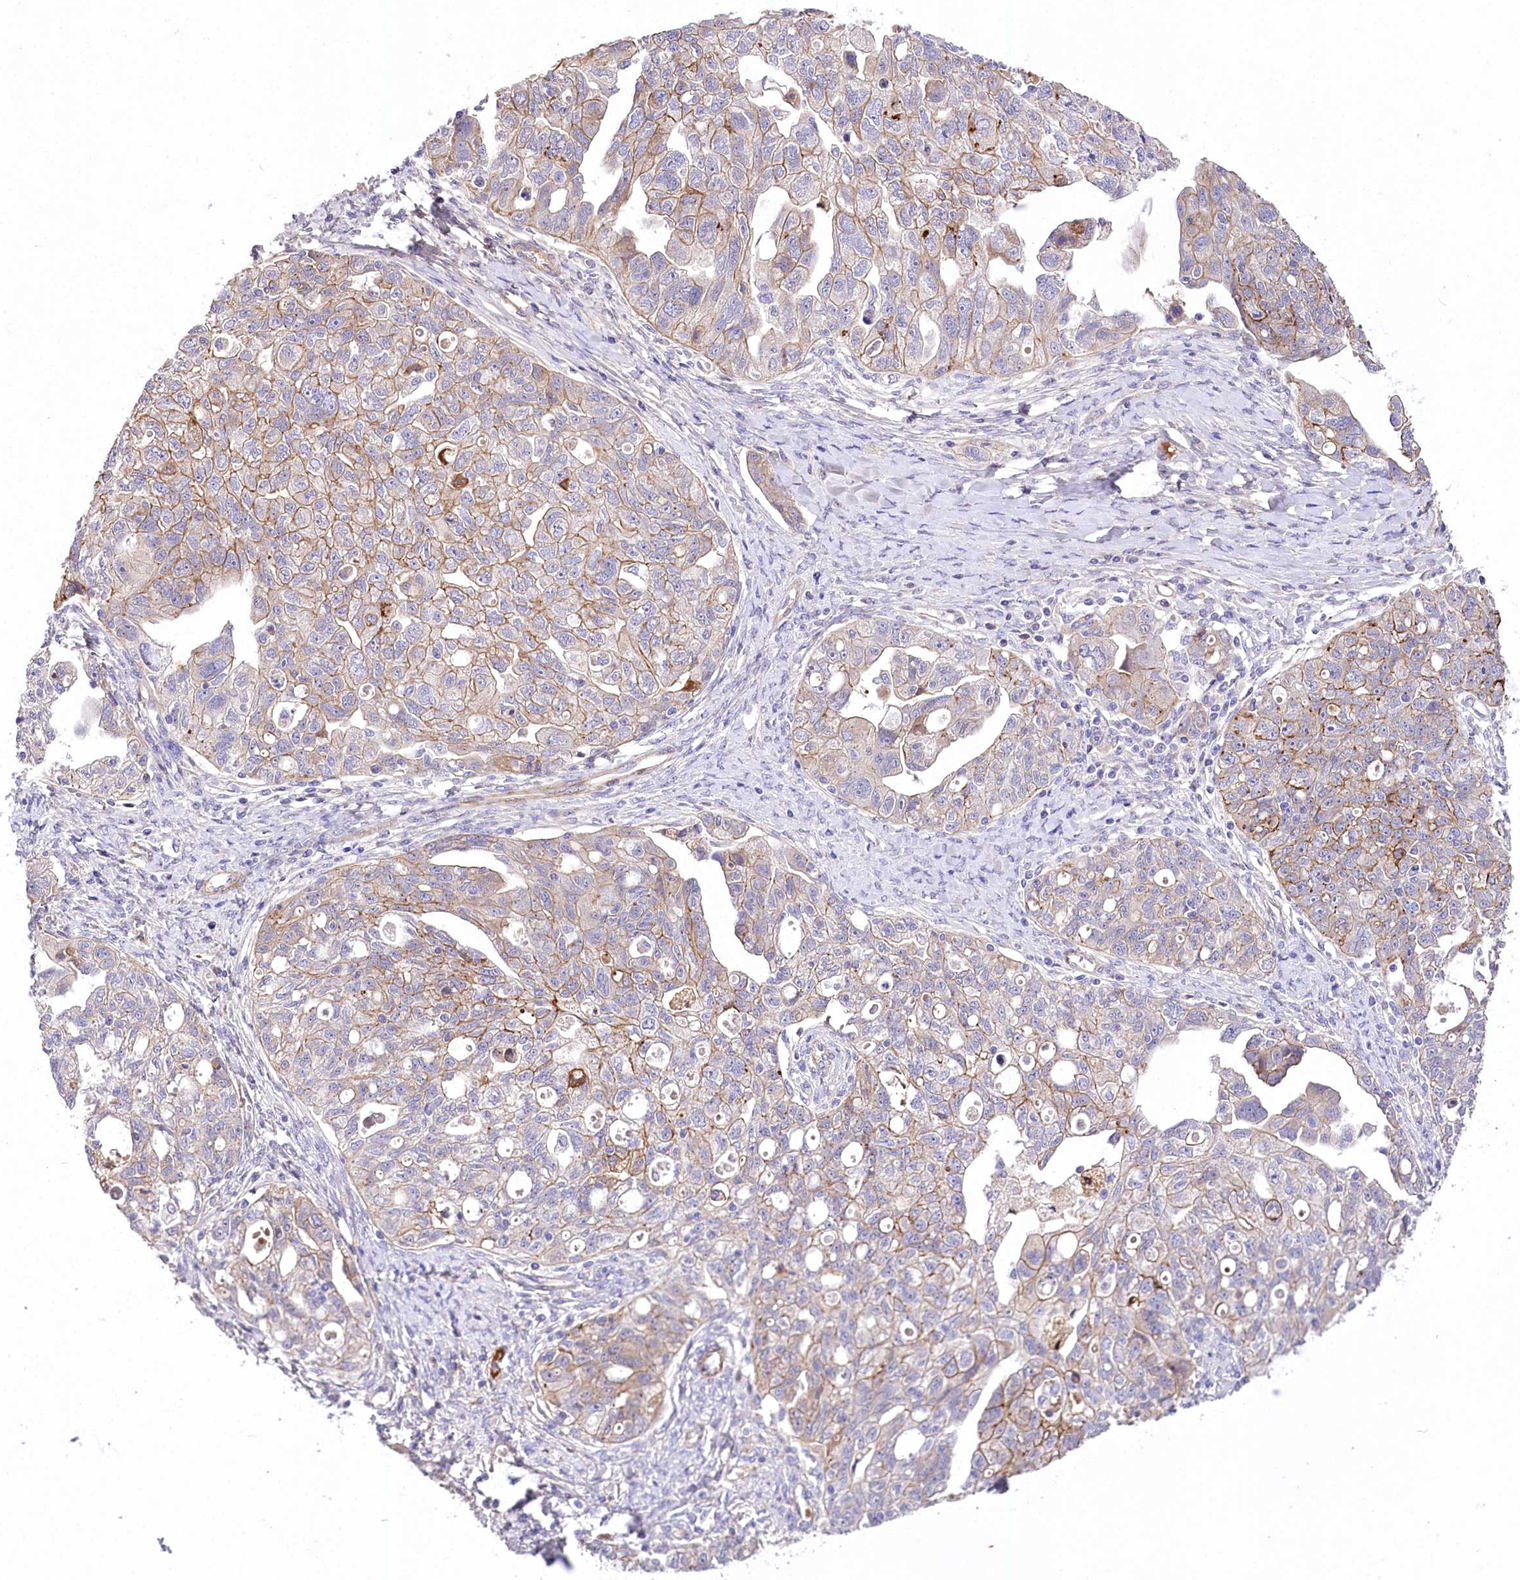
{"staining": {"intensity": "moderate", "quantity": "25%-75%", "location": "cytoplasmic/membranous"}, "tissue": "ovarian cancer", "cell_type": "Tumor cells", "image_type": "cancer", "snomed": [{"axis": "morphology", "description": "Carcinoma, NOS"}, {"axis": "morphology", "description": "Cystadenocarcinoma, serous, NOS"}, {"axis": "topography", "description": "Ovary"}], "caption": "A histopathology image showing moderate cytoplasmic/membranous positivity in approximately 25%-75% of tumor cells in carcinoma (ovarian), as visualized by brown immunohistochemical staining.", "gene": "RDH16", "patient": {"sex": "female", "age": 69}}